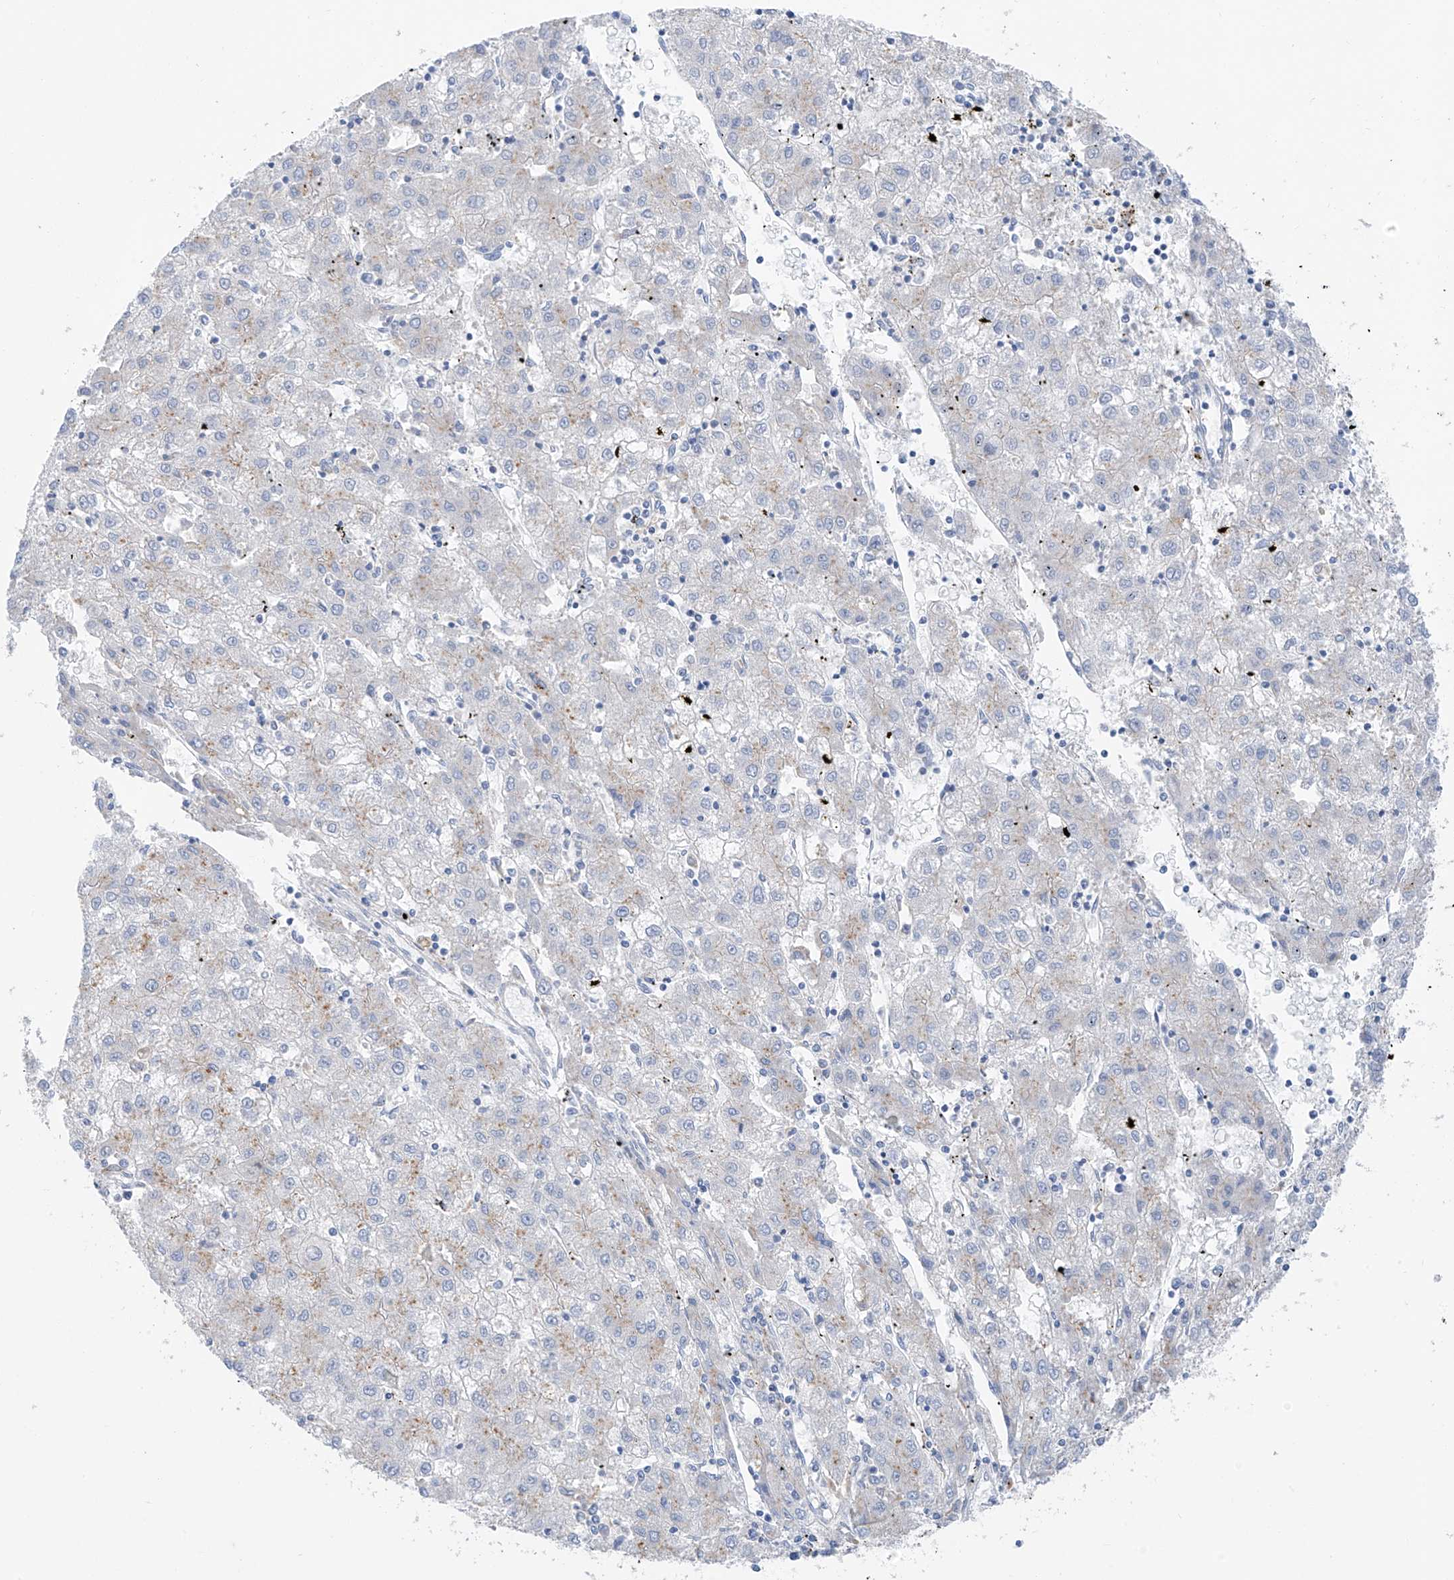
{"staining": {"intensity": "weak", "quantity": "<25%", "location": "cytoplasmic/membranous"}, "tissue": "liver cancer", "cell_type": "Tumor cells", "image_type": "cancer", "snomed": [{"axis": "morphology", "description": "Carcinoma, Hepatocellular, NOS"}, {"axis": "topography", "description": "Liver"}], "caption": "Immunohistochemical staining of human liver cancer (hepatocellular carcinoma) displays no significant positivity in tumor cells. Brightfield microscopy of immunohistochemistry stained with DAB (brown) and hematoxylin (blue), captured at high magnification.", "gene": "GLMP", "patient": {"sex": "male", "age": 72}}